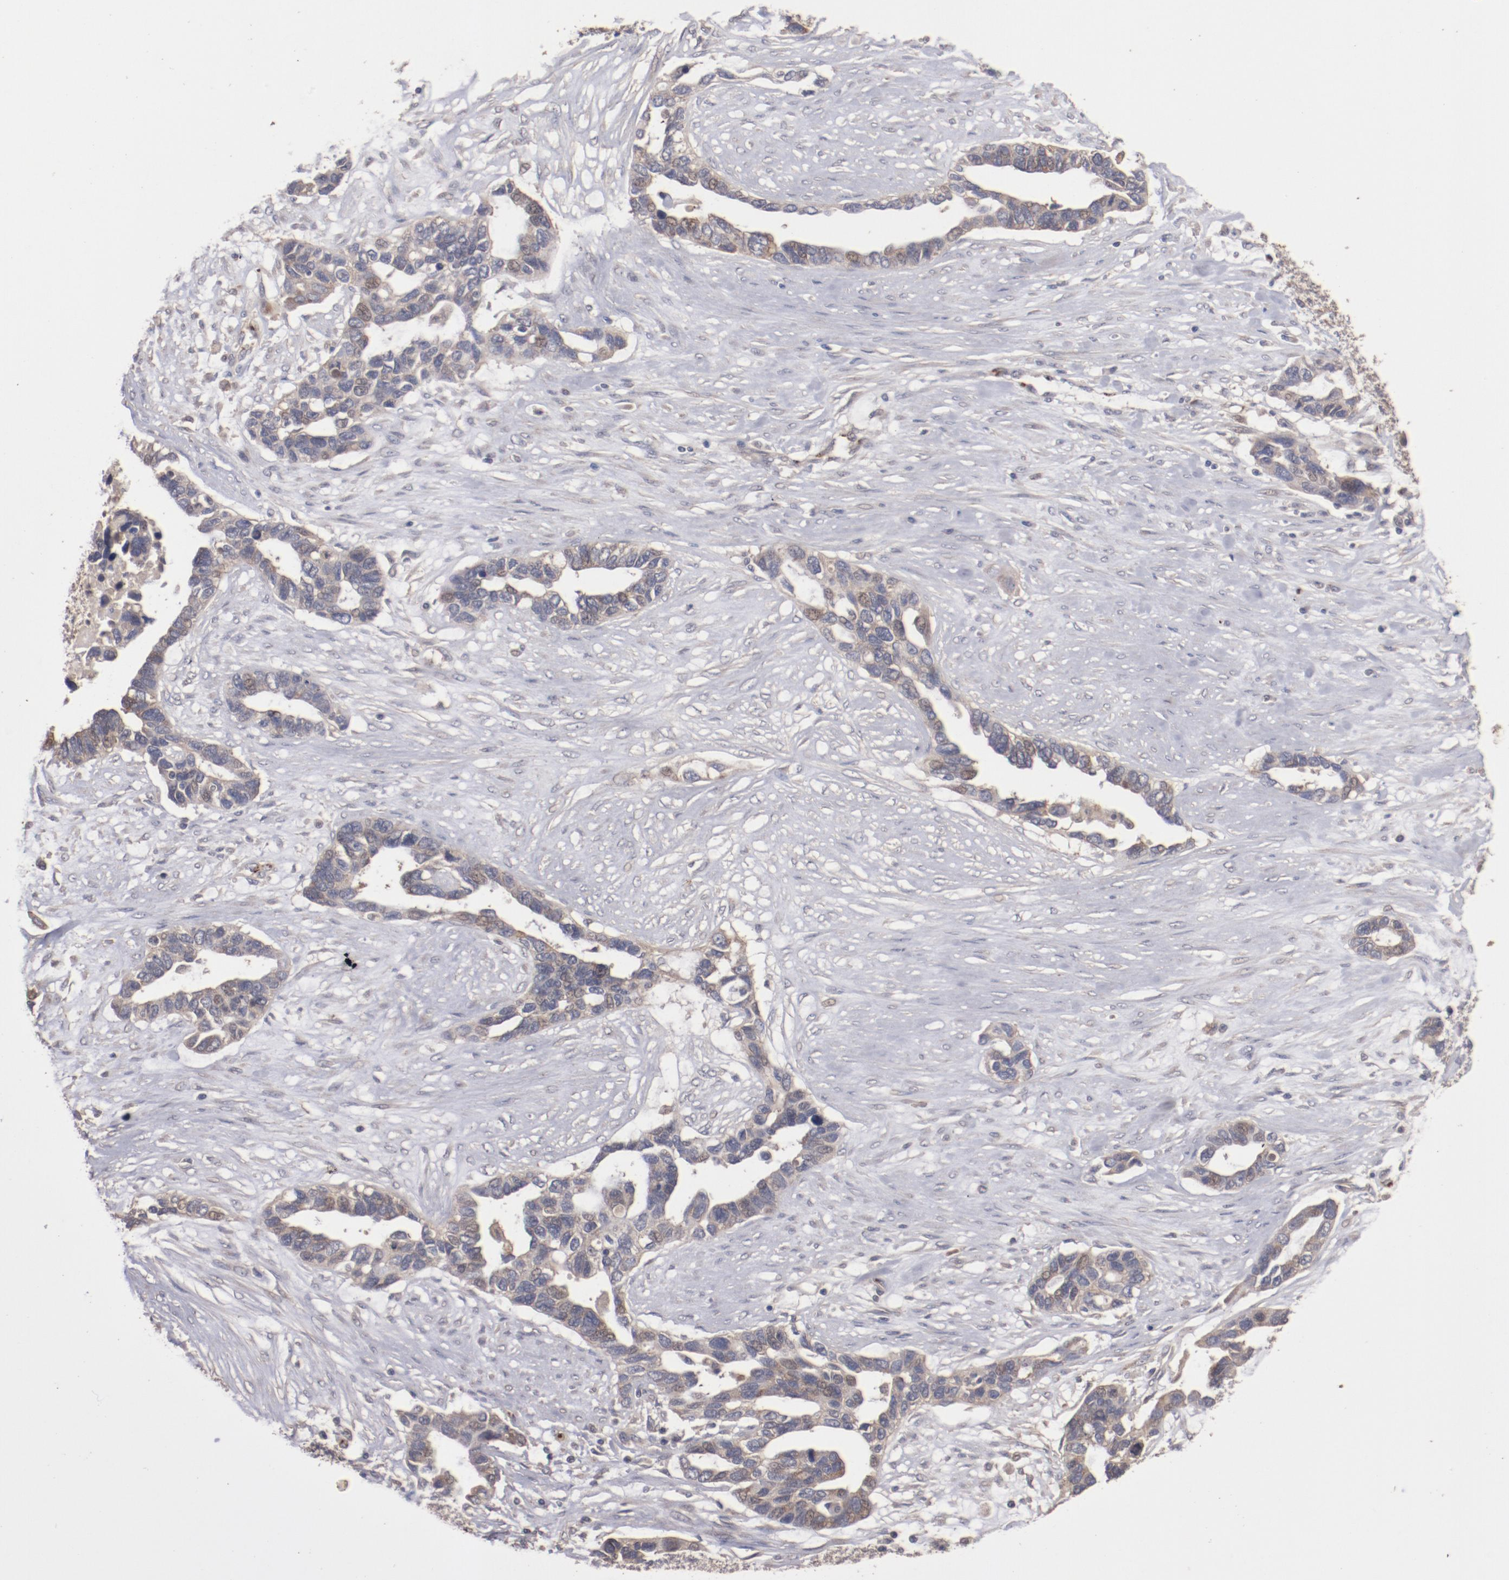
{"staining": {"intensity": "weak", "quantity": "25%-75%", "location": "cytoplasmic/membranous,nuclear"}, "tissue": "ovarian cancer", "cell_type": "Tumor cells", "image_type": "cancer", "snomed": [{"axis": "morphology", "description": "Cystadenocarcinoma, serous, NOS"}, {"axis": "topography", "description": "Ovary"}], "caption": "Immunohistochemical staining of serous cystadenocarcinoma (ovarian) exhibits low levels of weak cytoplasmic/membranous and nuclear staining in approximately 25%-75% of tumor cells.", "gene": "DIPK2B", "patient": {"sex": "female", "age": 54}}